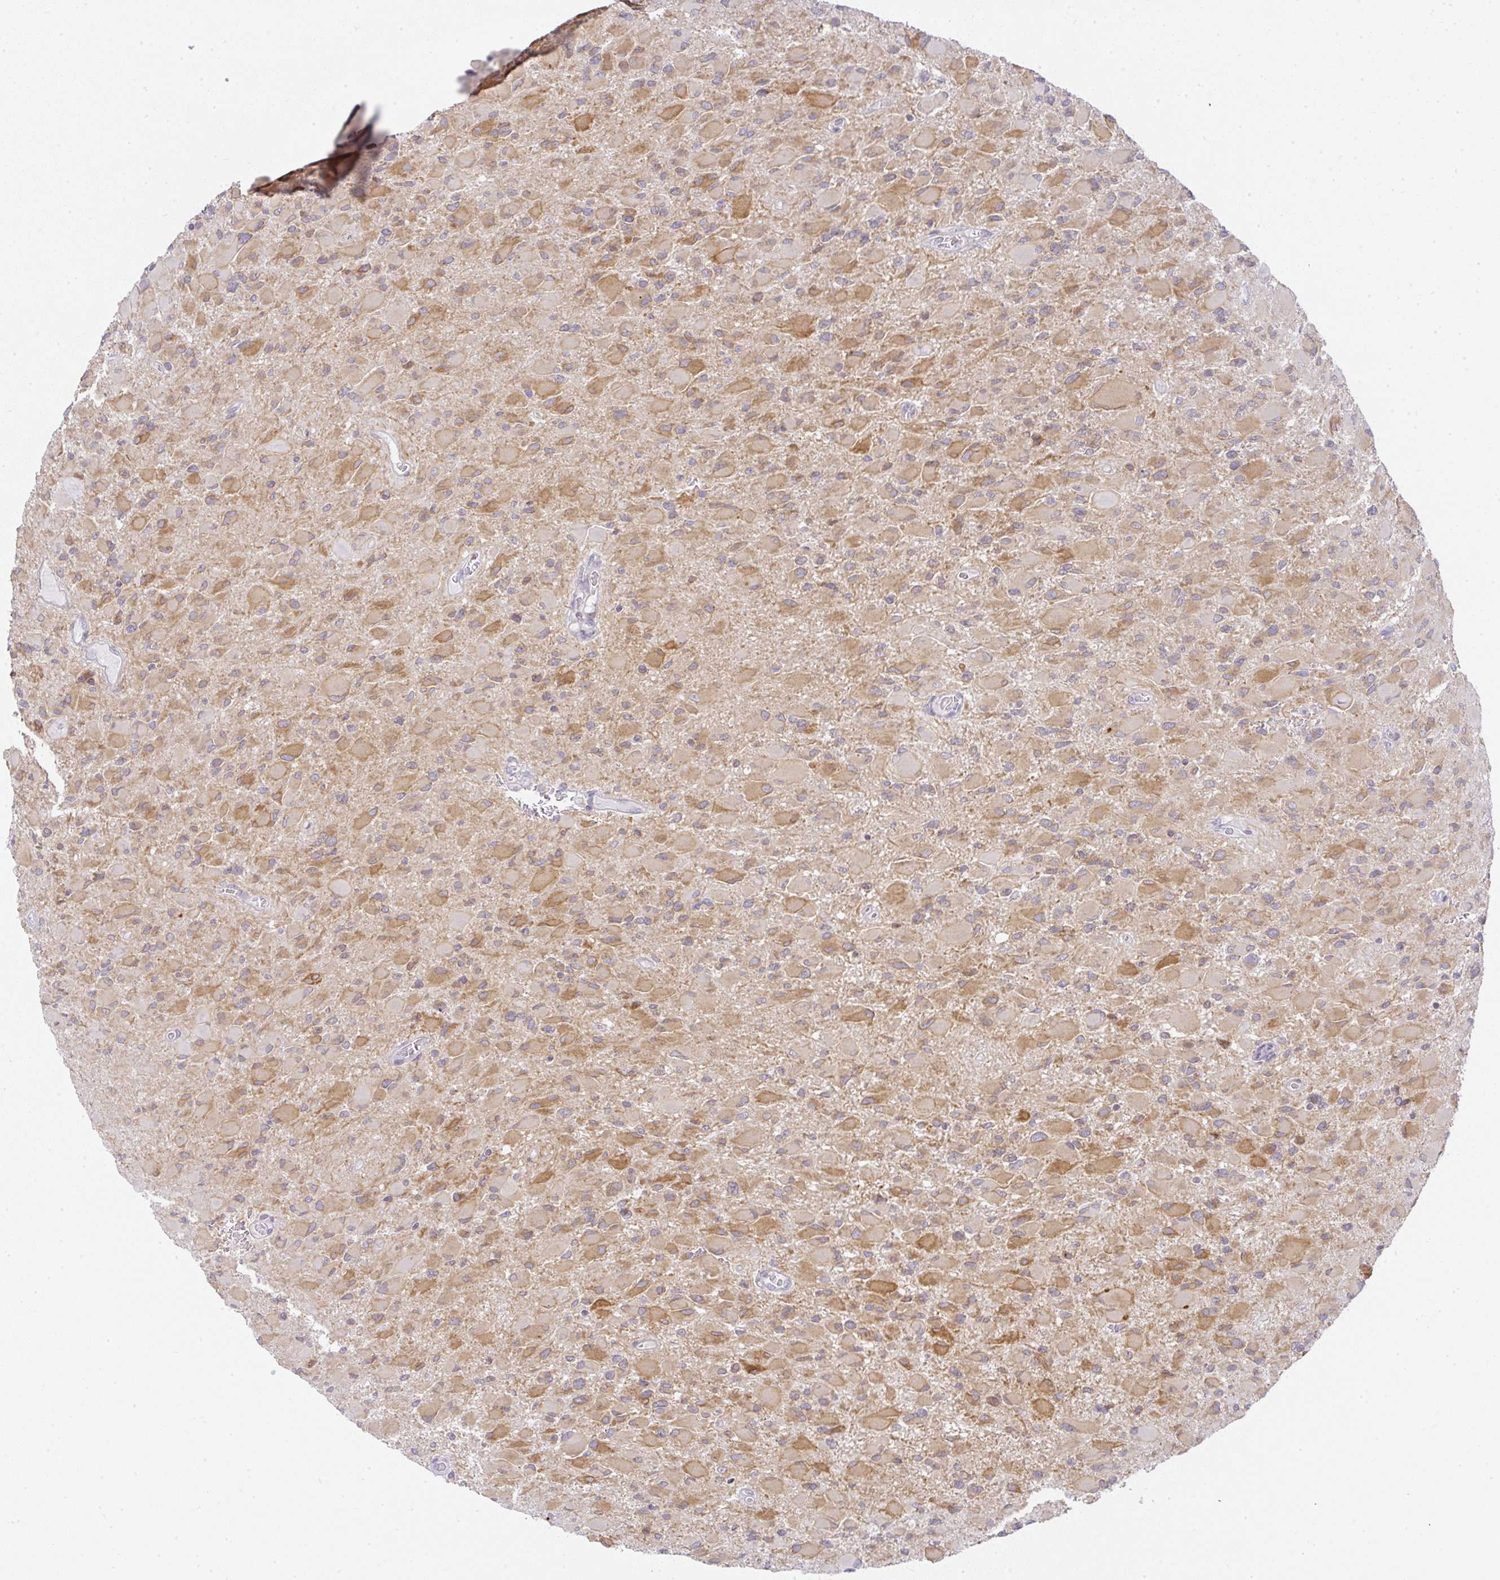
{"staining": {"intensity": "moderate", "quantity": "25%-75%", "location": "cytoplasmic/membranous"}, "tissue": "glioma", "cell_type": "Tumor cells", "image_type": "cancer", "snomed": [{"axis": "morphology", "description": "Glioma, malignant, High grade"}, {"axis": "topography", "description": "Cerebral cortex"}], "caption": "A brown stain labels moderate cytoplasmic/membranous expression of a protein in human glioma tumor cells.", "gene": "DERL2", "patient": {"sex": "female", "age": 36}}